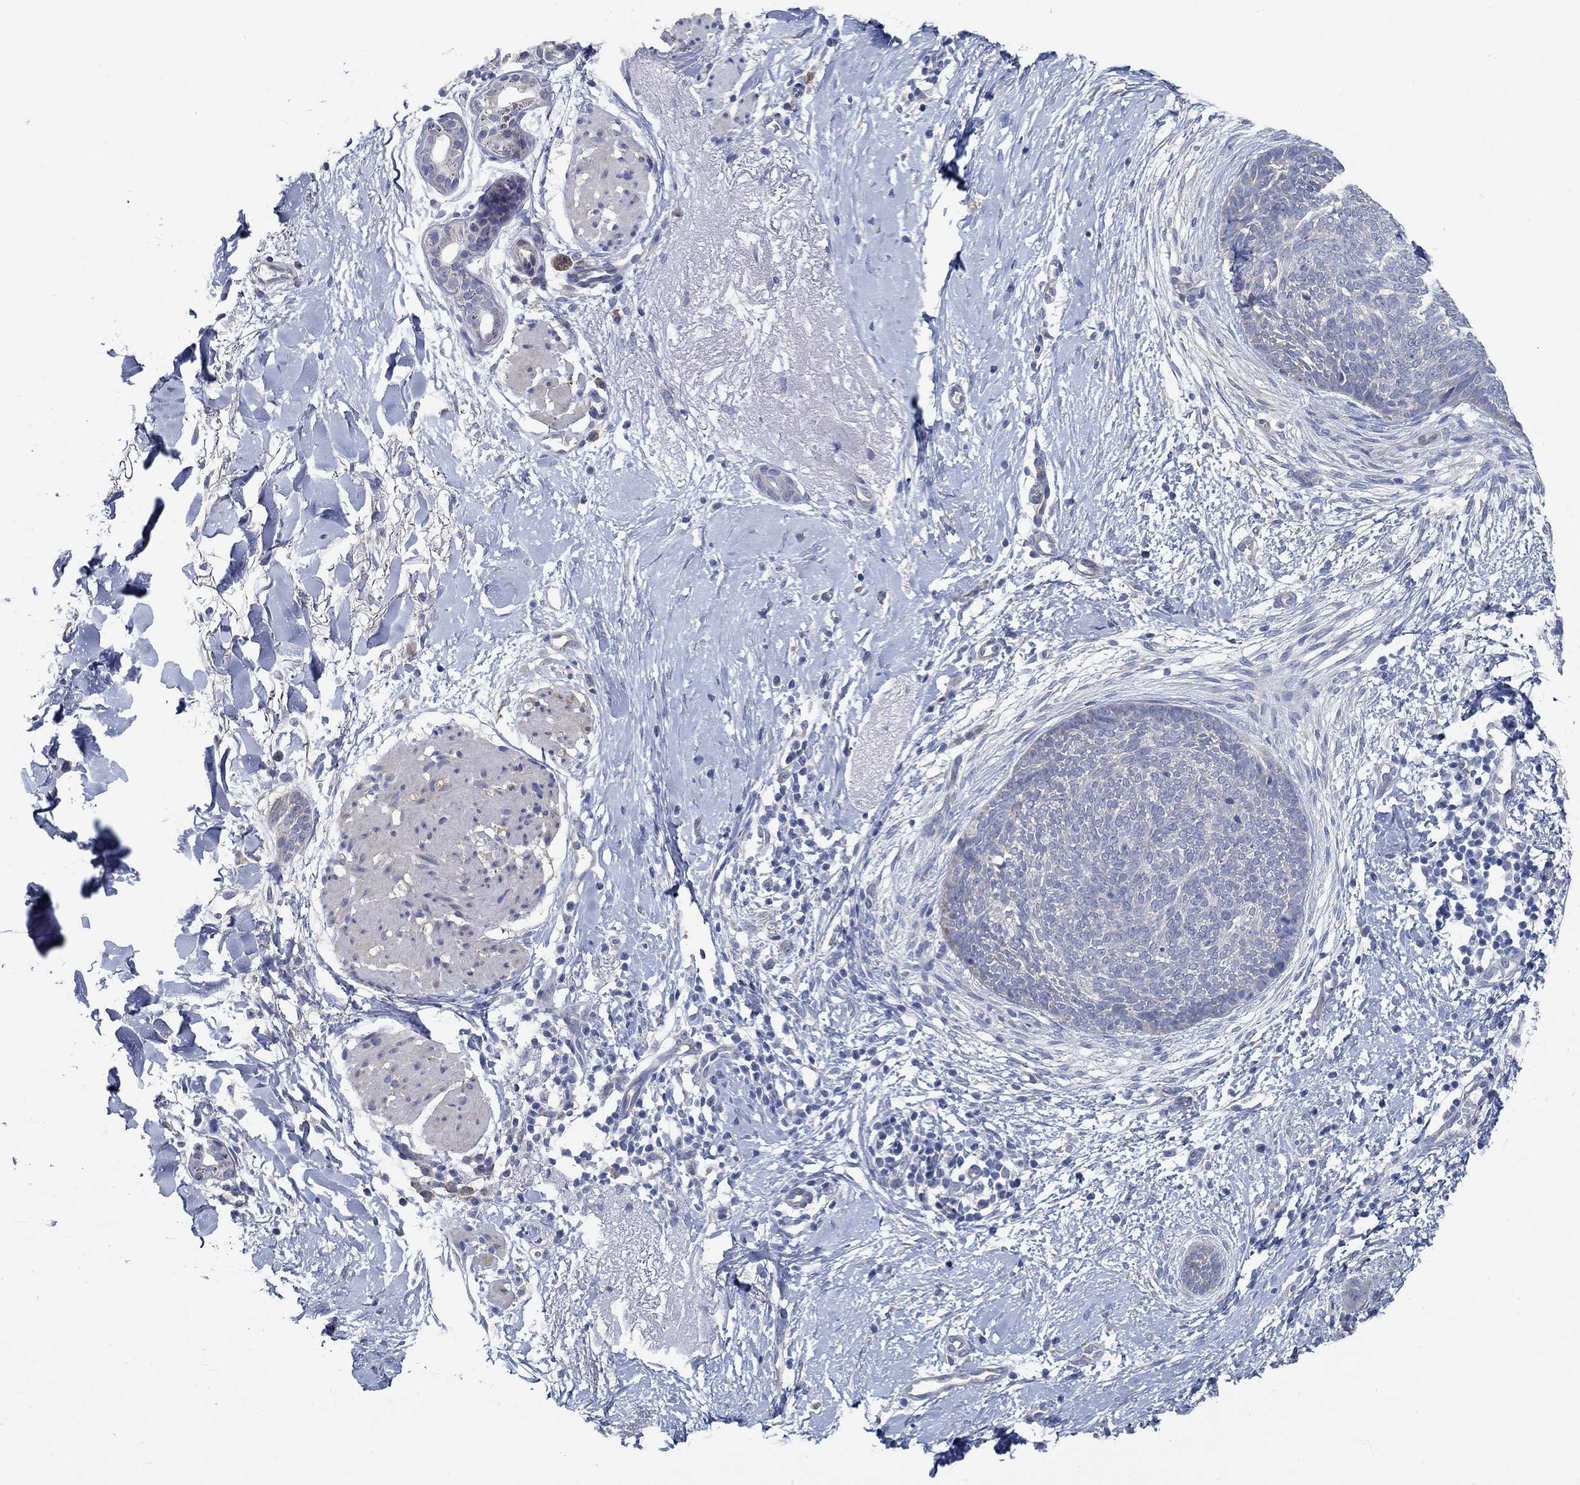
{"staining": {"intensity": "negative", "quantity": "none", "location": "none"}, "tissue": "skin cancer", "cell_type": "Tumor cells", "image_type": "cancer", "snomed": [{"axis": "morphology", "description": "Normal tissue, NOS"}, {"axis": "morphology", "description": "Basal cell carcinoma"}, {"axis": "topography", "description": "Skin"}], "caption": "Protein analysis of skin cancer demonstrates no significant staining in tumor cells.", "gene": "C15orf39", "patient": {"sex": "male", "age": 84}}